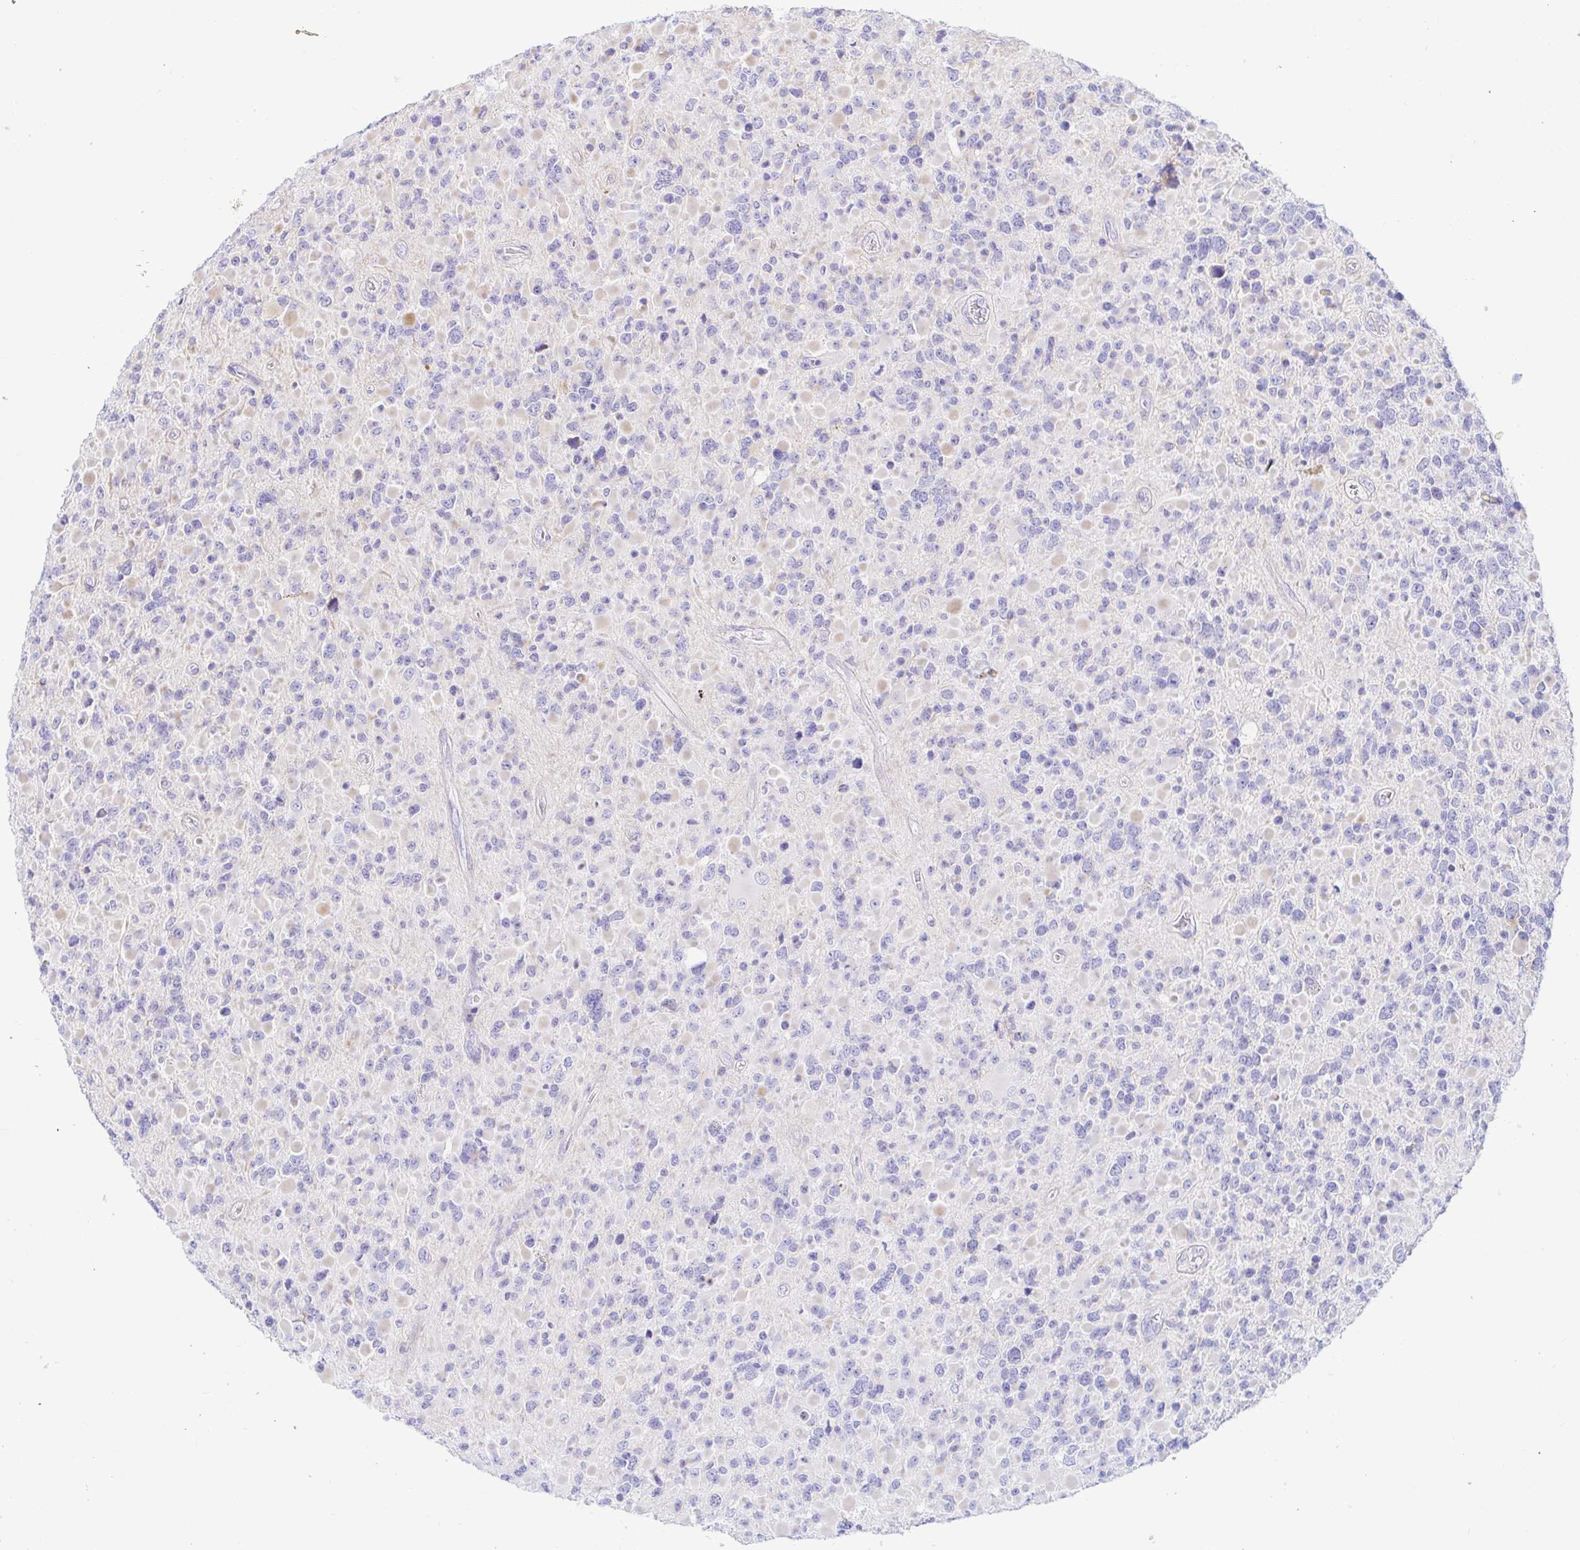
{"staining": {"intensity": "negative", "quantity": "none", "location": "none"}, "tissue": "glioma", "cell_type": "Tumor cells", "image_type": "cancer", "snomed": [{"axis": "morphology", "description": "Glioma, malignant, High grade"}, {"axis": "topography", "description": "Brain"}], "caption": "Human glioma stained for a protein using immunohistochemistry (IHC) displays no staining in tumor cells.", "gene": "PINLYP", "patient": {"sex": "female", "age": 40}}